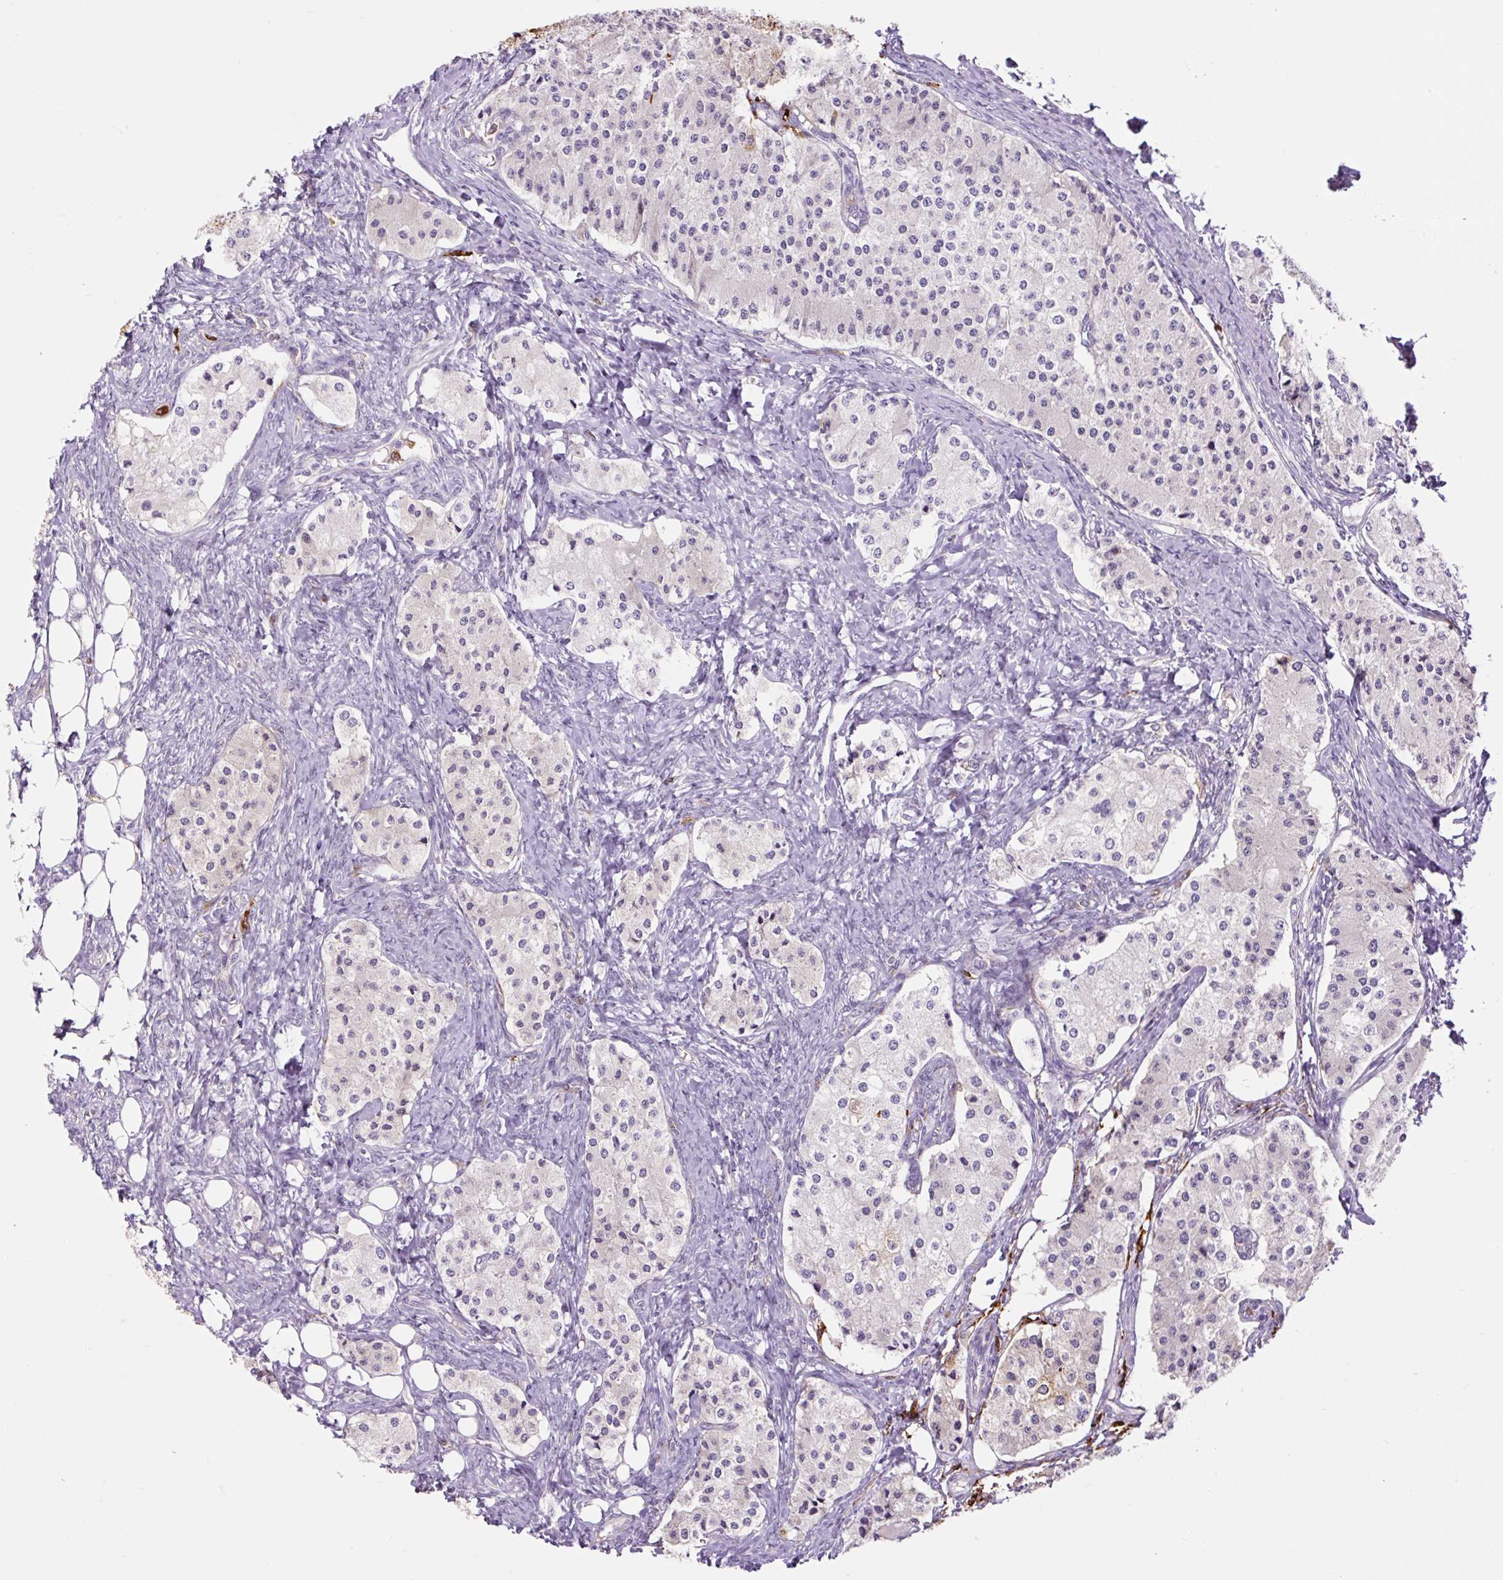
{"staining": {"intensity": "negative", "quantity": "none", "location": "none"}, "tissue": "carcinoid", "cell_type": "Tumor cells", "image_type": "cancer", "snomed": [{"axis": "morphology", "description": "Carcinoid, malignant, NOS"}, {"axis": "topography", "description": "Colon"}], "caption": "Protein analysis of malignant carcinoid demonstrates no significant positivity in tumor cells. Nuclei are stained in blue.", "gene": "FUT10", "patient": {"sex": "female", "age": 52}}